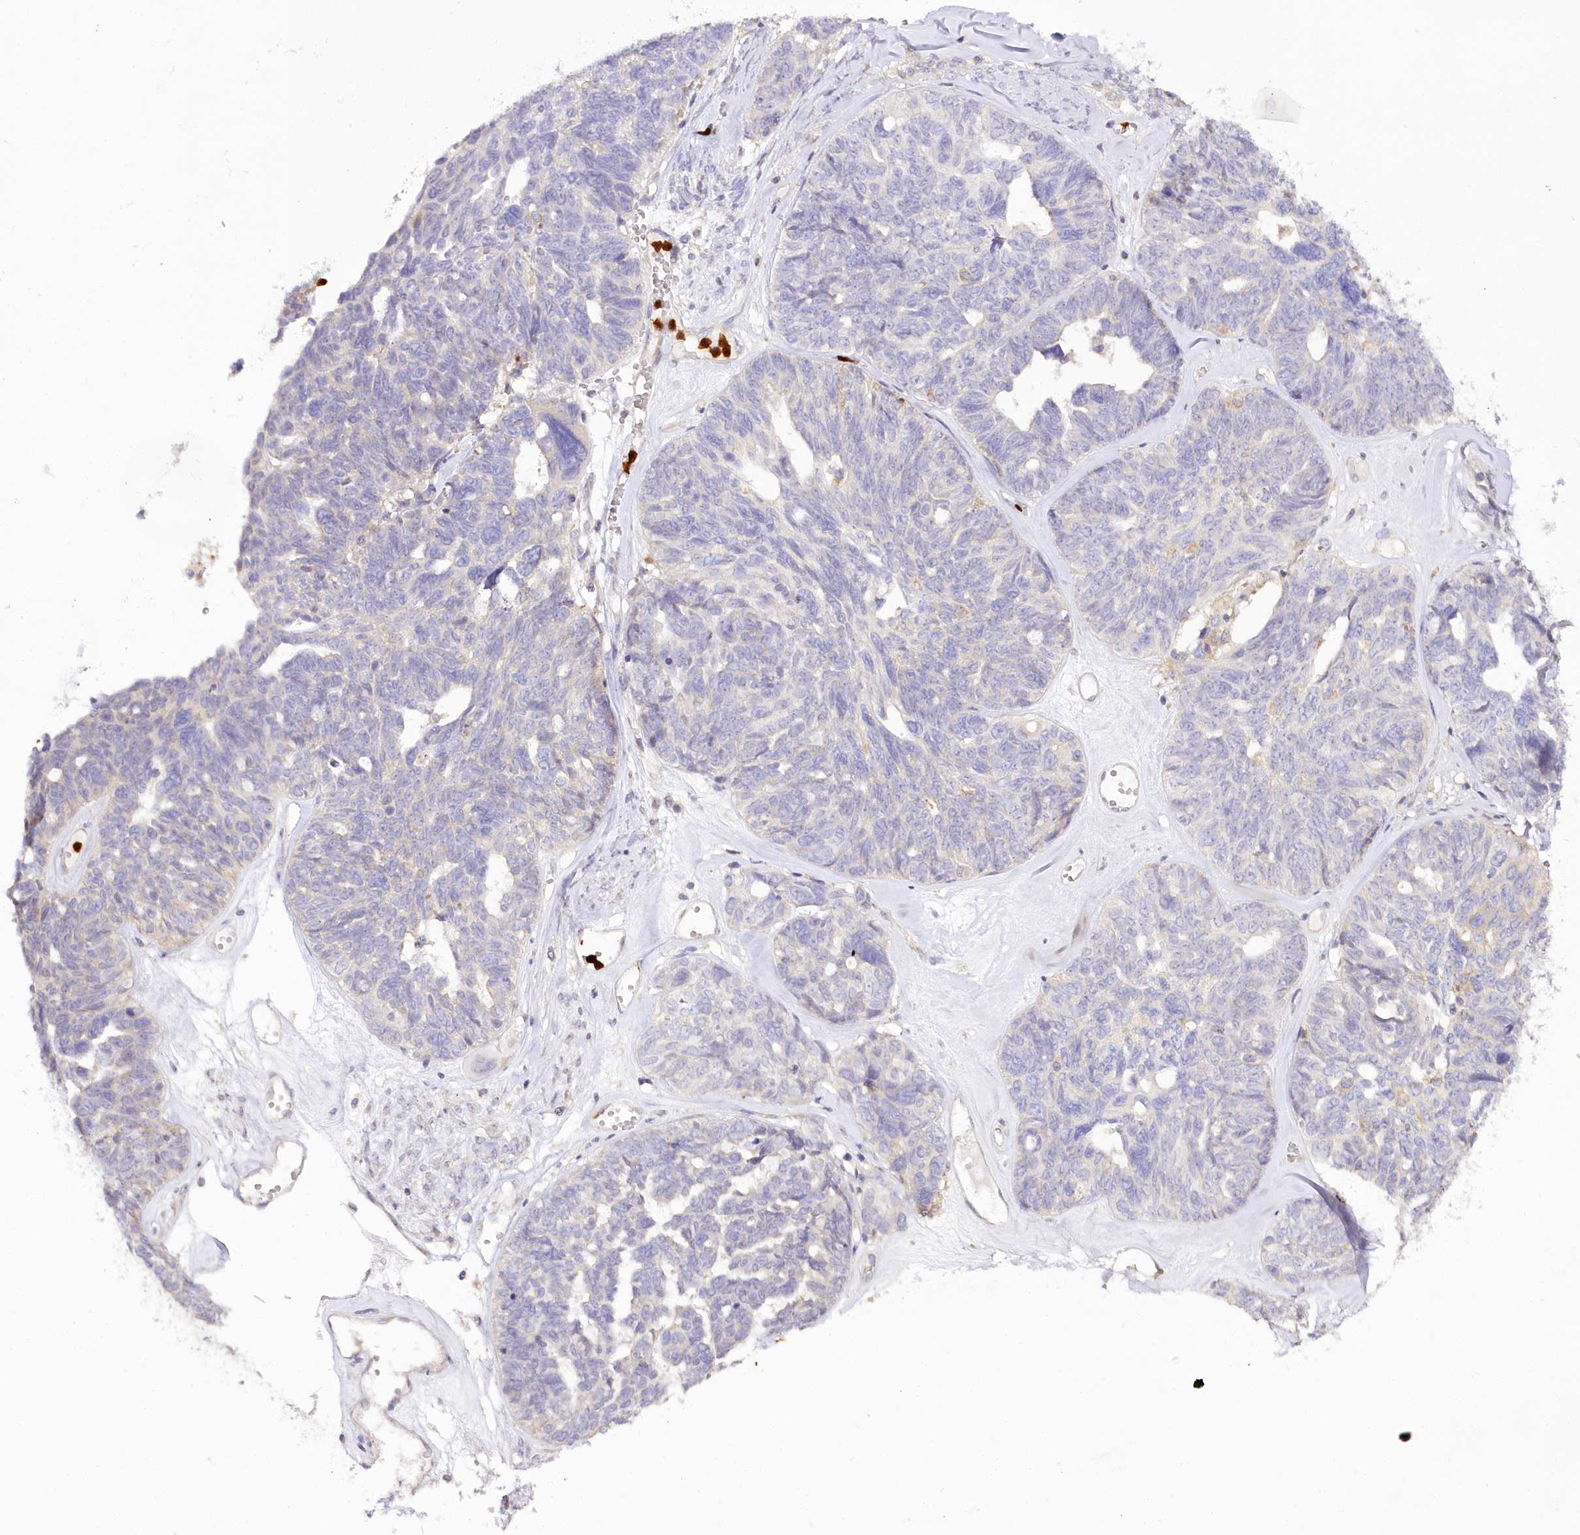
{"staining": {"intensity": "negative", "quantity": "none", "location": "none"}, "tissue": "ovarian cancer", "cell_type": "Tumor cells", "image_type": "cancer", "snomed": [{"axis": "morphology", "description": "Cystadenocarcinoma, serous, NOS"}, {"axis": "topography", "description": "Ovary"}], "caption": "The histopathology image shows no staining of tumor cells in ovarian cancer.", "gene": "DPYD", "patient": {"sex": "female", "age": 79}}